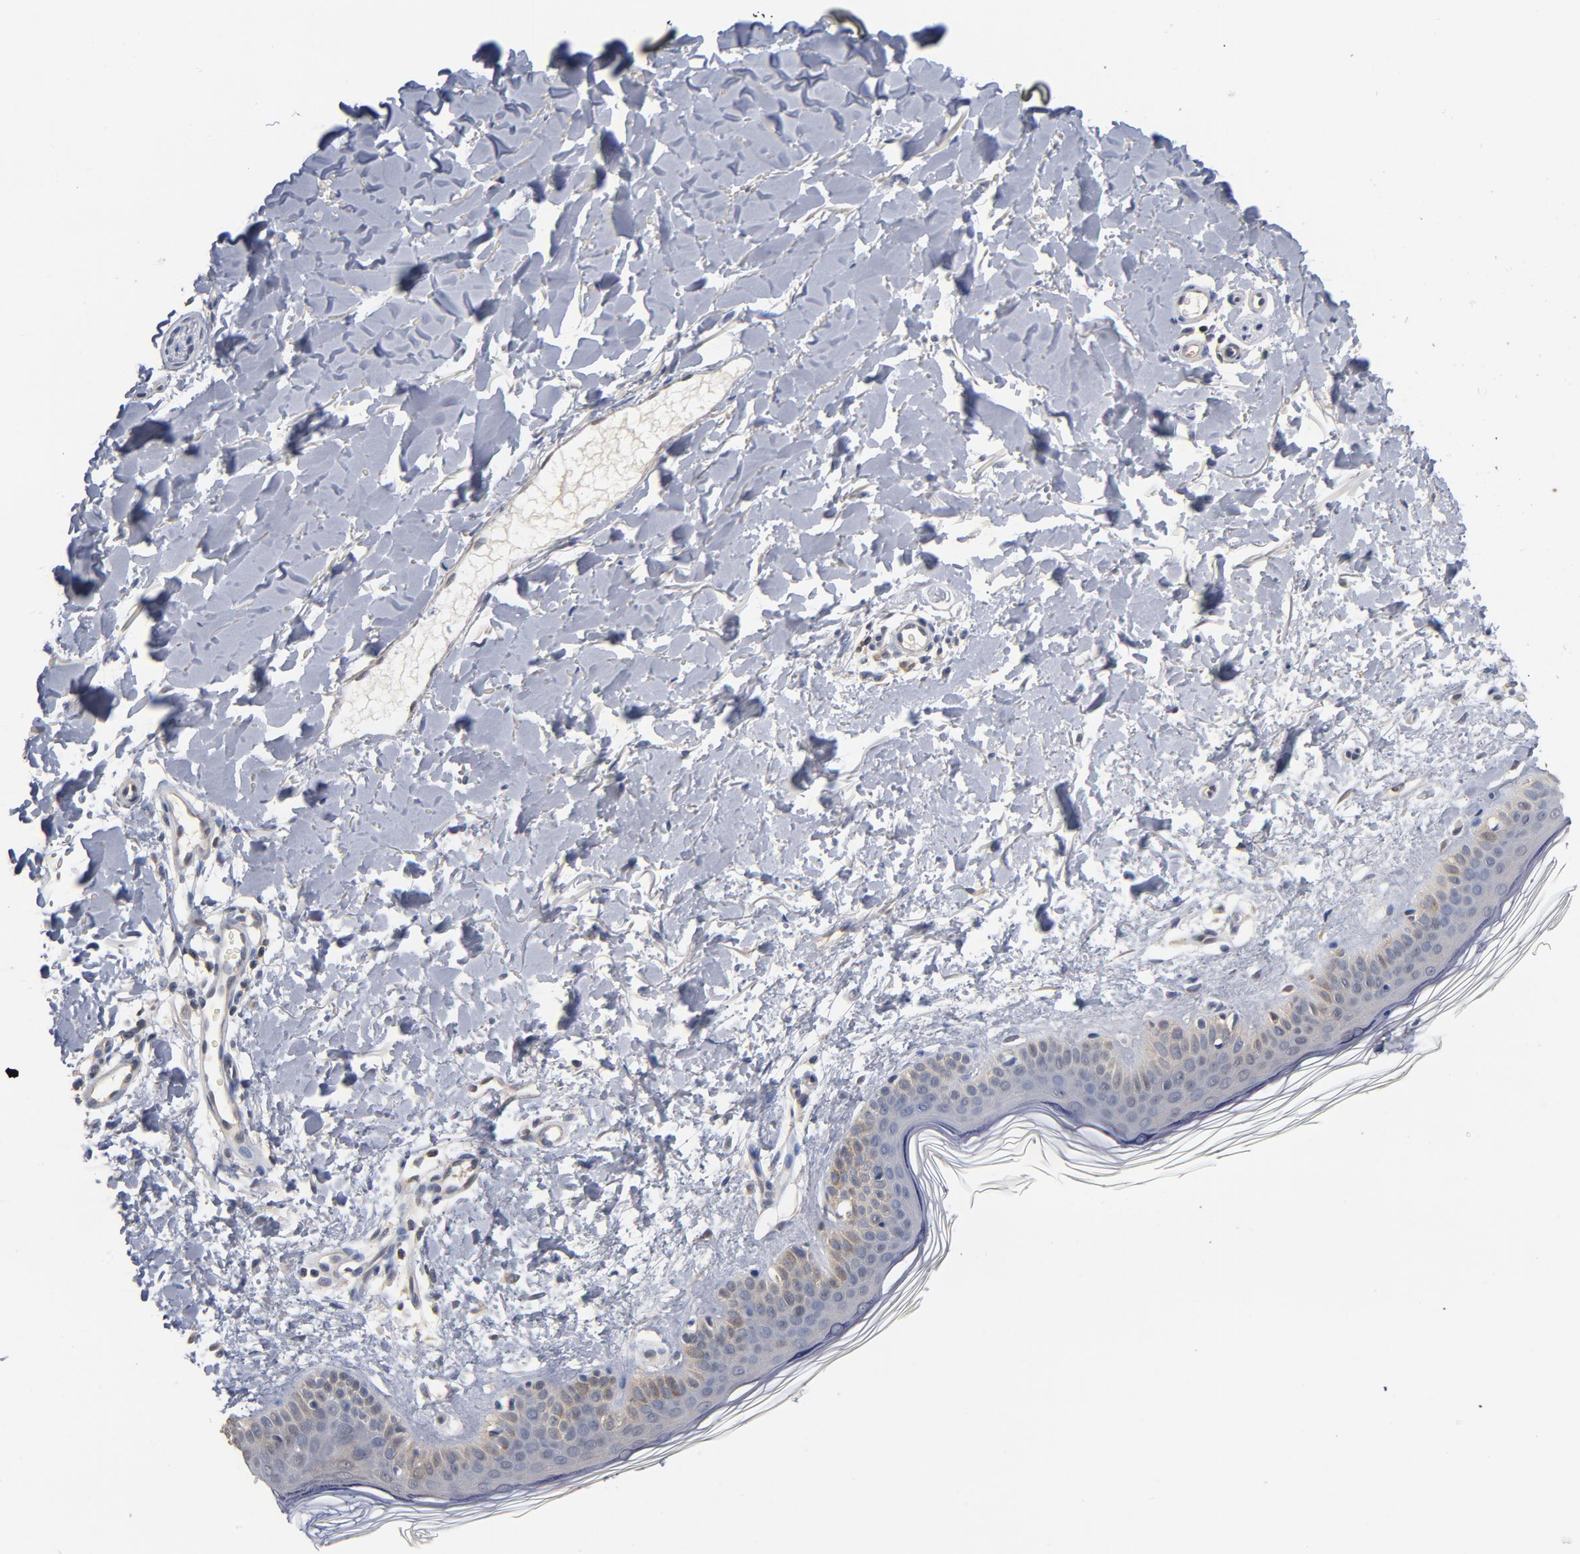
{"staining": {"intensity": "negative", "quantity": "none", "location": "none"}, "tissue": "skin", "cell_type": "Fibroblasts", "image_type": "normal", "snomed": [{"axis": "morphology", "description": "Normal tissue, NOS"}, {"axis": "topography", "description": "Skin"}], "caption": "Immunohistochemical staining of benign human skin demonstrates no significant staining in fibroblasts. (Stains: DAB (3,3'-diaminobenzidine) IHC with hematoxylin counter stain, Microscopy: brightfield microscopy at high magnification).", "gene": "MIF", "patient": {"sex": "female", "age": 56}}